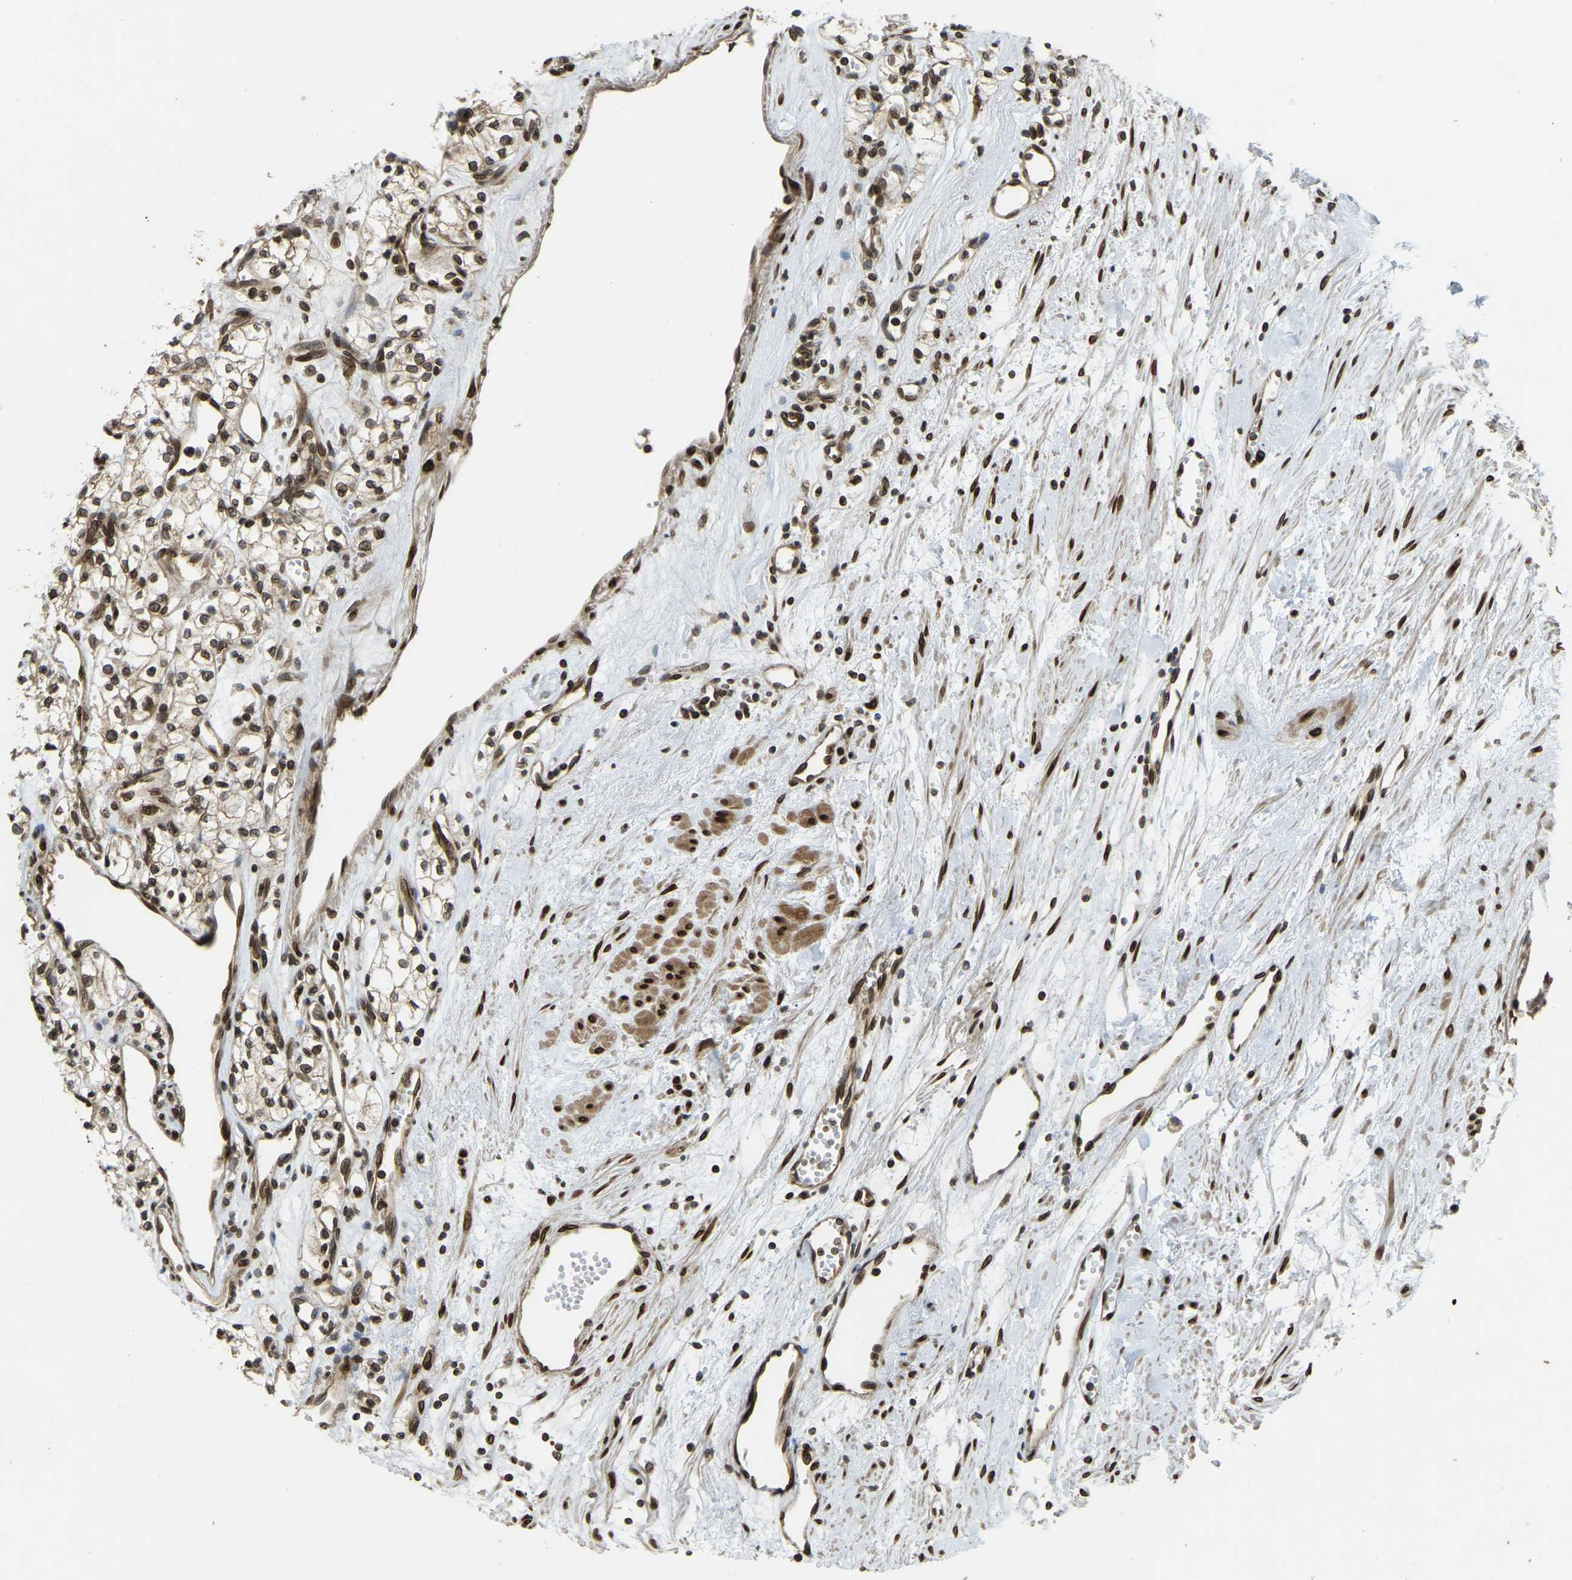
{"staining": {"intensity": "moderate", "quantity": ">75%", "location": "cytoplasmic/membranous,nuclear"}, "tissue": "renal cancer", "cell_type": "Tumor cells", "image_type": "cancer", "snomed": [{"axis": "morphology", "description": "Adenocarcinoma, NOS"}, {"axis": "topography", "description": "Kidney"}], "caption": "IHC staining of renal cancer (adenocarcinoma), which demonstrates medium levels of moderate cytoplasmic/membranous and nuclear expression in approximately >75% of tumor cells indicating moderate cytoplasmic/membranous and nuclear protein positivity. The staining was performed using DAB (3,3'-diaminobenzidine) (brown) for protein detection and nuclei were counterstained in hematoxylin (blue).", "gene": "SYNE1", "patient": {"sex": "male", "age": 59}}